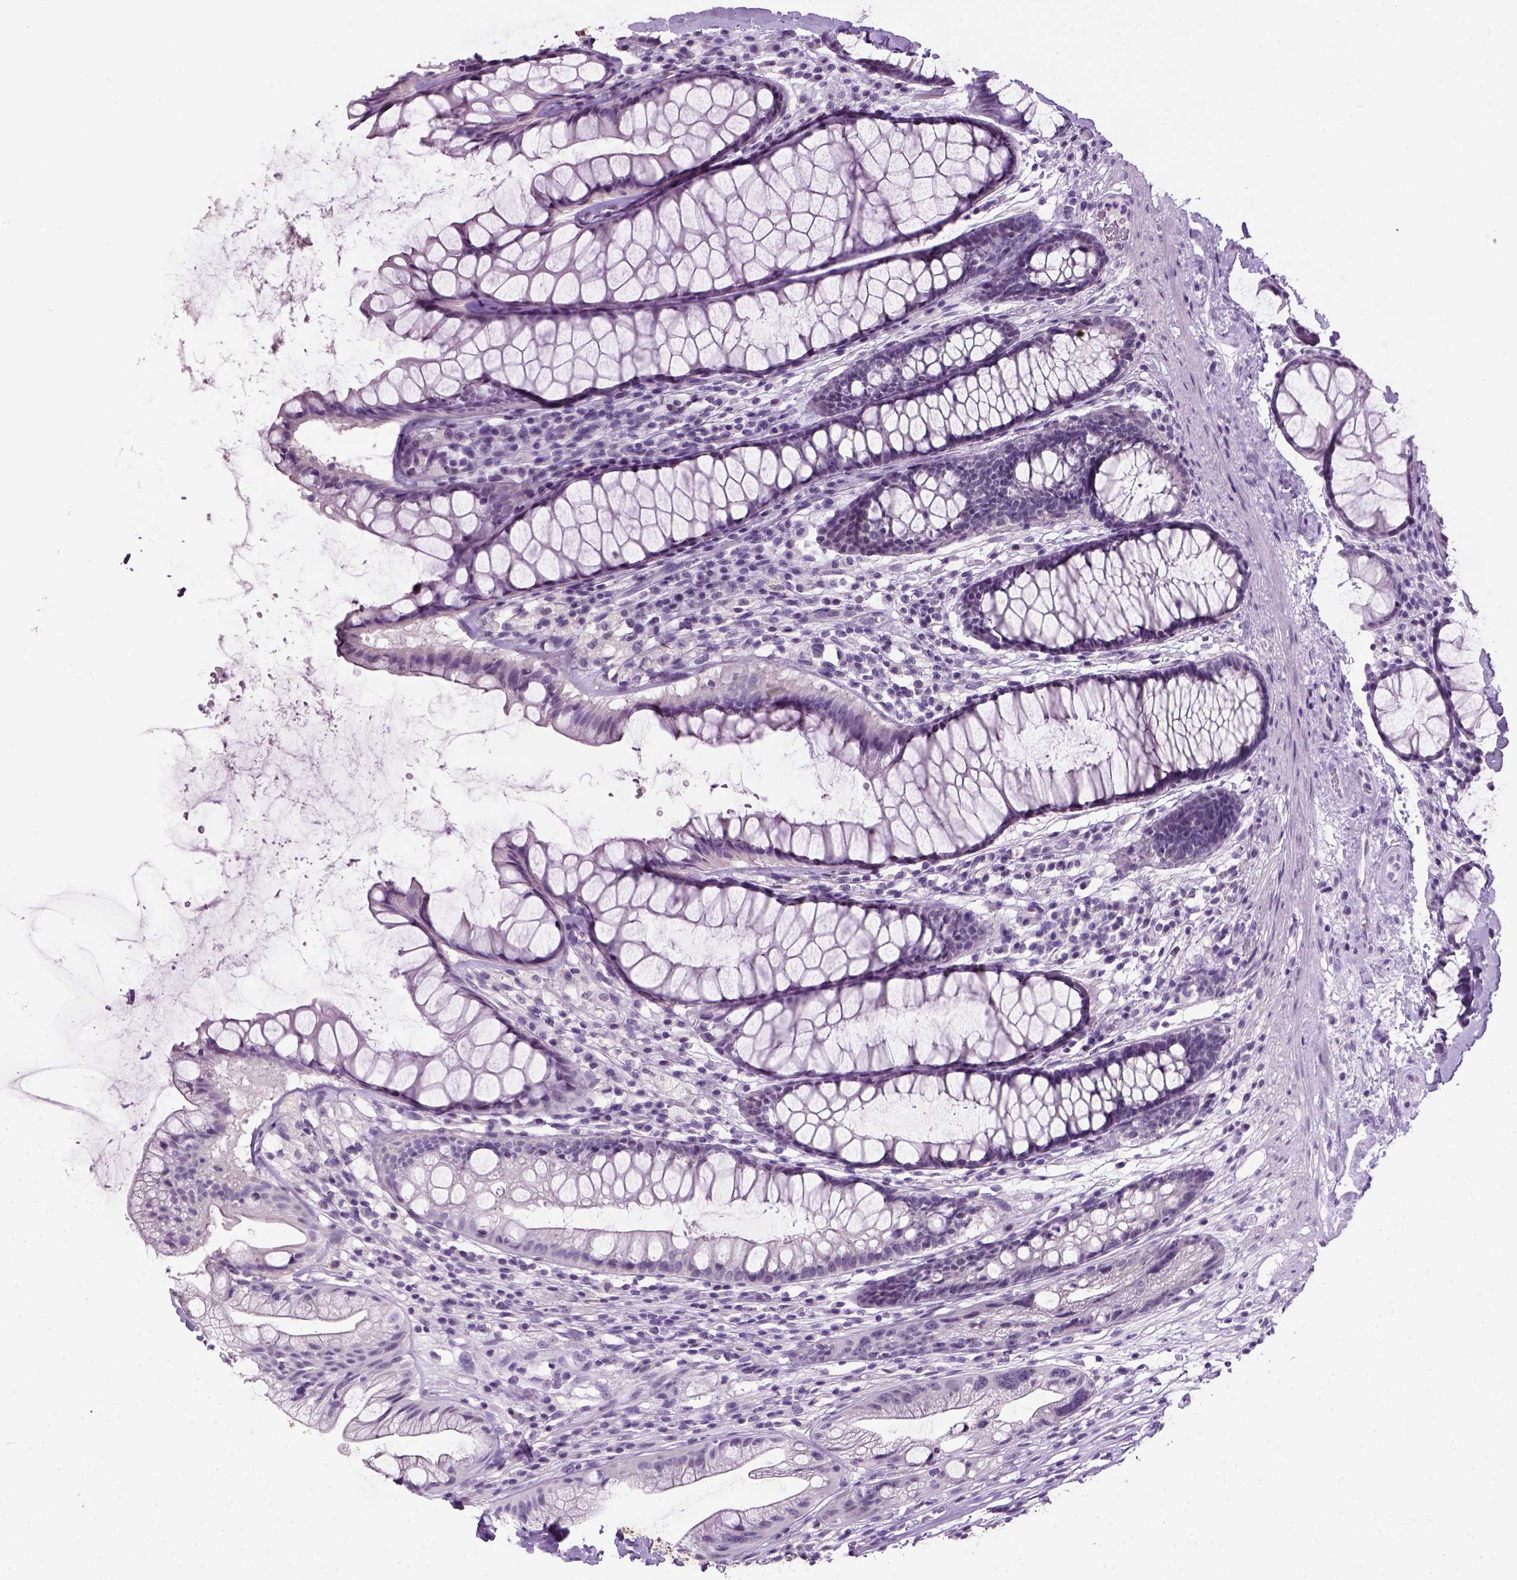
{"staining": {"intensity": "negative", "quantity": "none", "location": "none"}, "tissue": "rectum", "cell_type": "Glandular cells", "image_type": "normal", "snomed": [{"axis": "morphology", "description": "Normal tissue, NOS"}, {"axis": "topography", "description": "Rectum"}], "caption": "High magnification brightfield microscopy of benign rectum stained with DAB (3,3'-diaminobenzidine) (brown) and counterstained with hematoxylin (blue): glandular cells show no significant staining.", "gene": "GABRB2", "patient": {"sex": "male", "age": 72}}